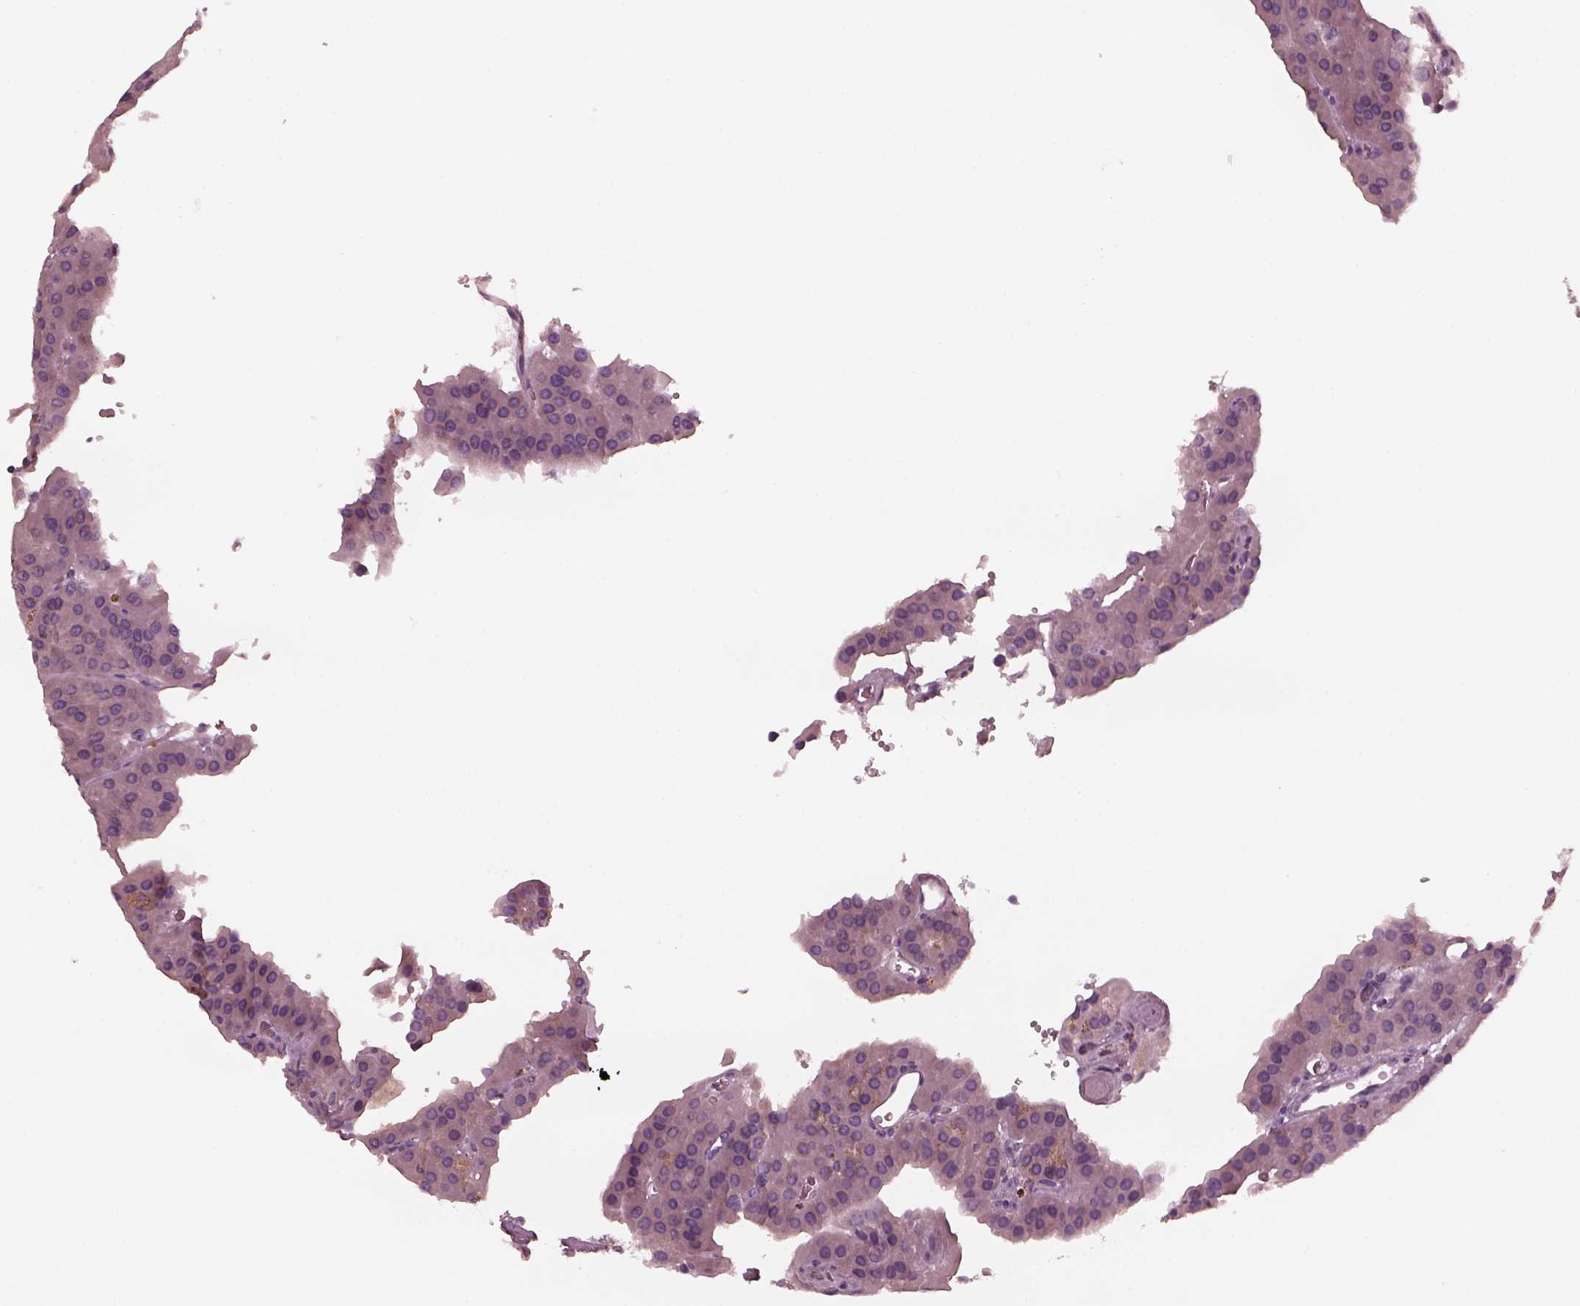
{"staining": {"intensity": "negative", "quantity": "none", "location": "none"}, "tissue": "parathyroid gland", "cell_type": "Glandular cells", "image_type": "normal", "snomed": [{"axis": "morphology", "description": "Normal tissue, NOS"}, {"axis": "morphology", "description": "Adenoma, NOS"}, {"axis": "topography", "description": "Parathyroid gland"}], "caption": "This is an immunohistochemistry (IHC) image of normal parathyroid gland. There is no positivity in glandular cells.", "gene": "YY2", "patient": {"sex": "female", "age": 86}}